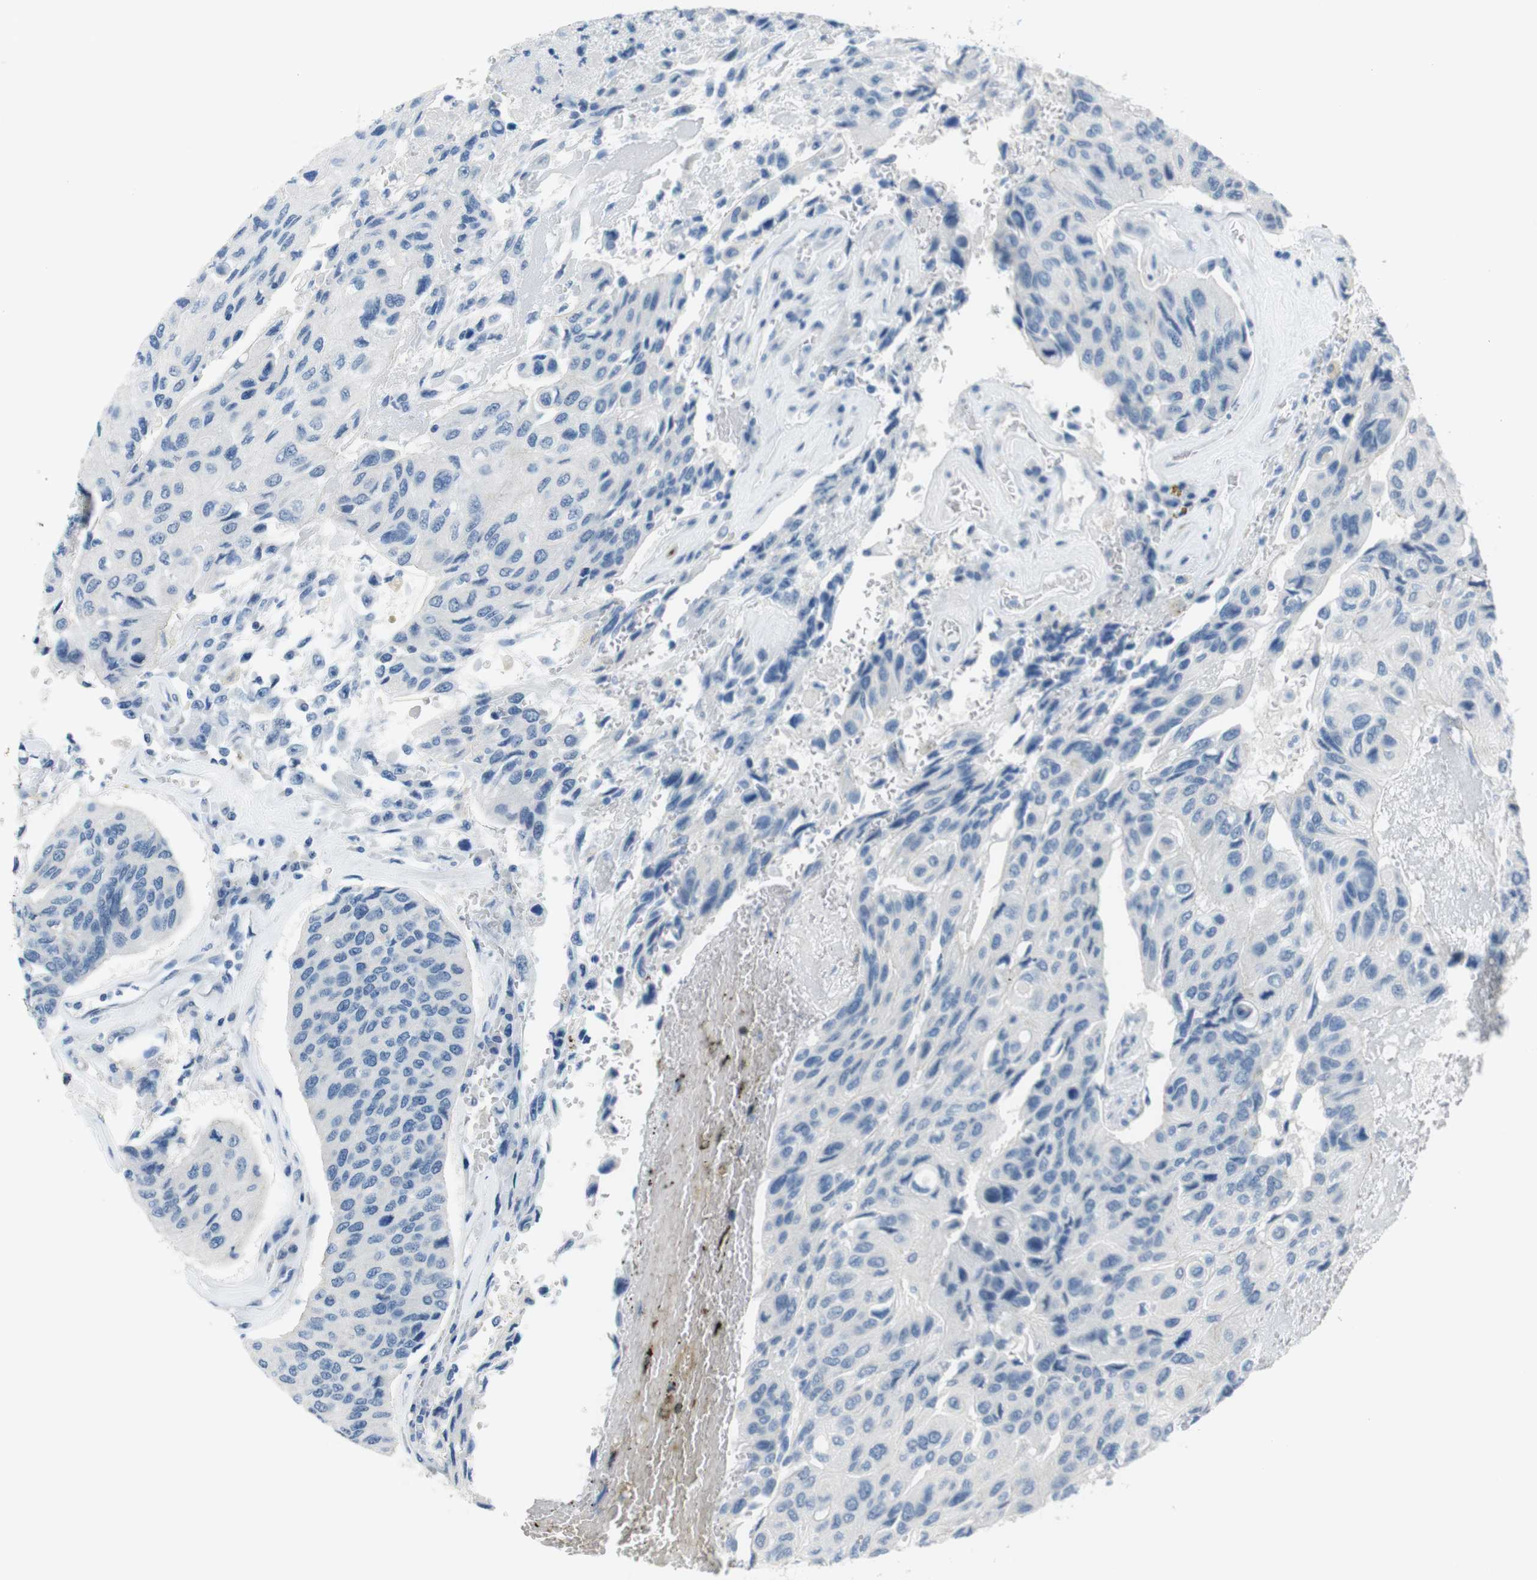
{"staining": {"intensity": "negative", "quantity": "none", "location": "none"}, "tissue": "urothelial cancer", "cell_type": "Tumor cells", "image_type": "cancer", "snomed": [{"axis": "morphology", "description": "Urothelial carcinoma, High grade"}, {"axis": "topography", "description": "Urinary bladder"}], "caption": "Image shows no protein expression in tumor cells of high-grade urothelial carcinoma tissue.", "gene": "HRH2", "patient": {"sex": "female", "age": 85}}